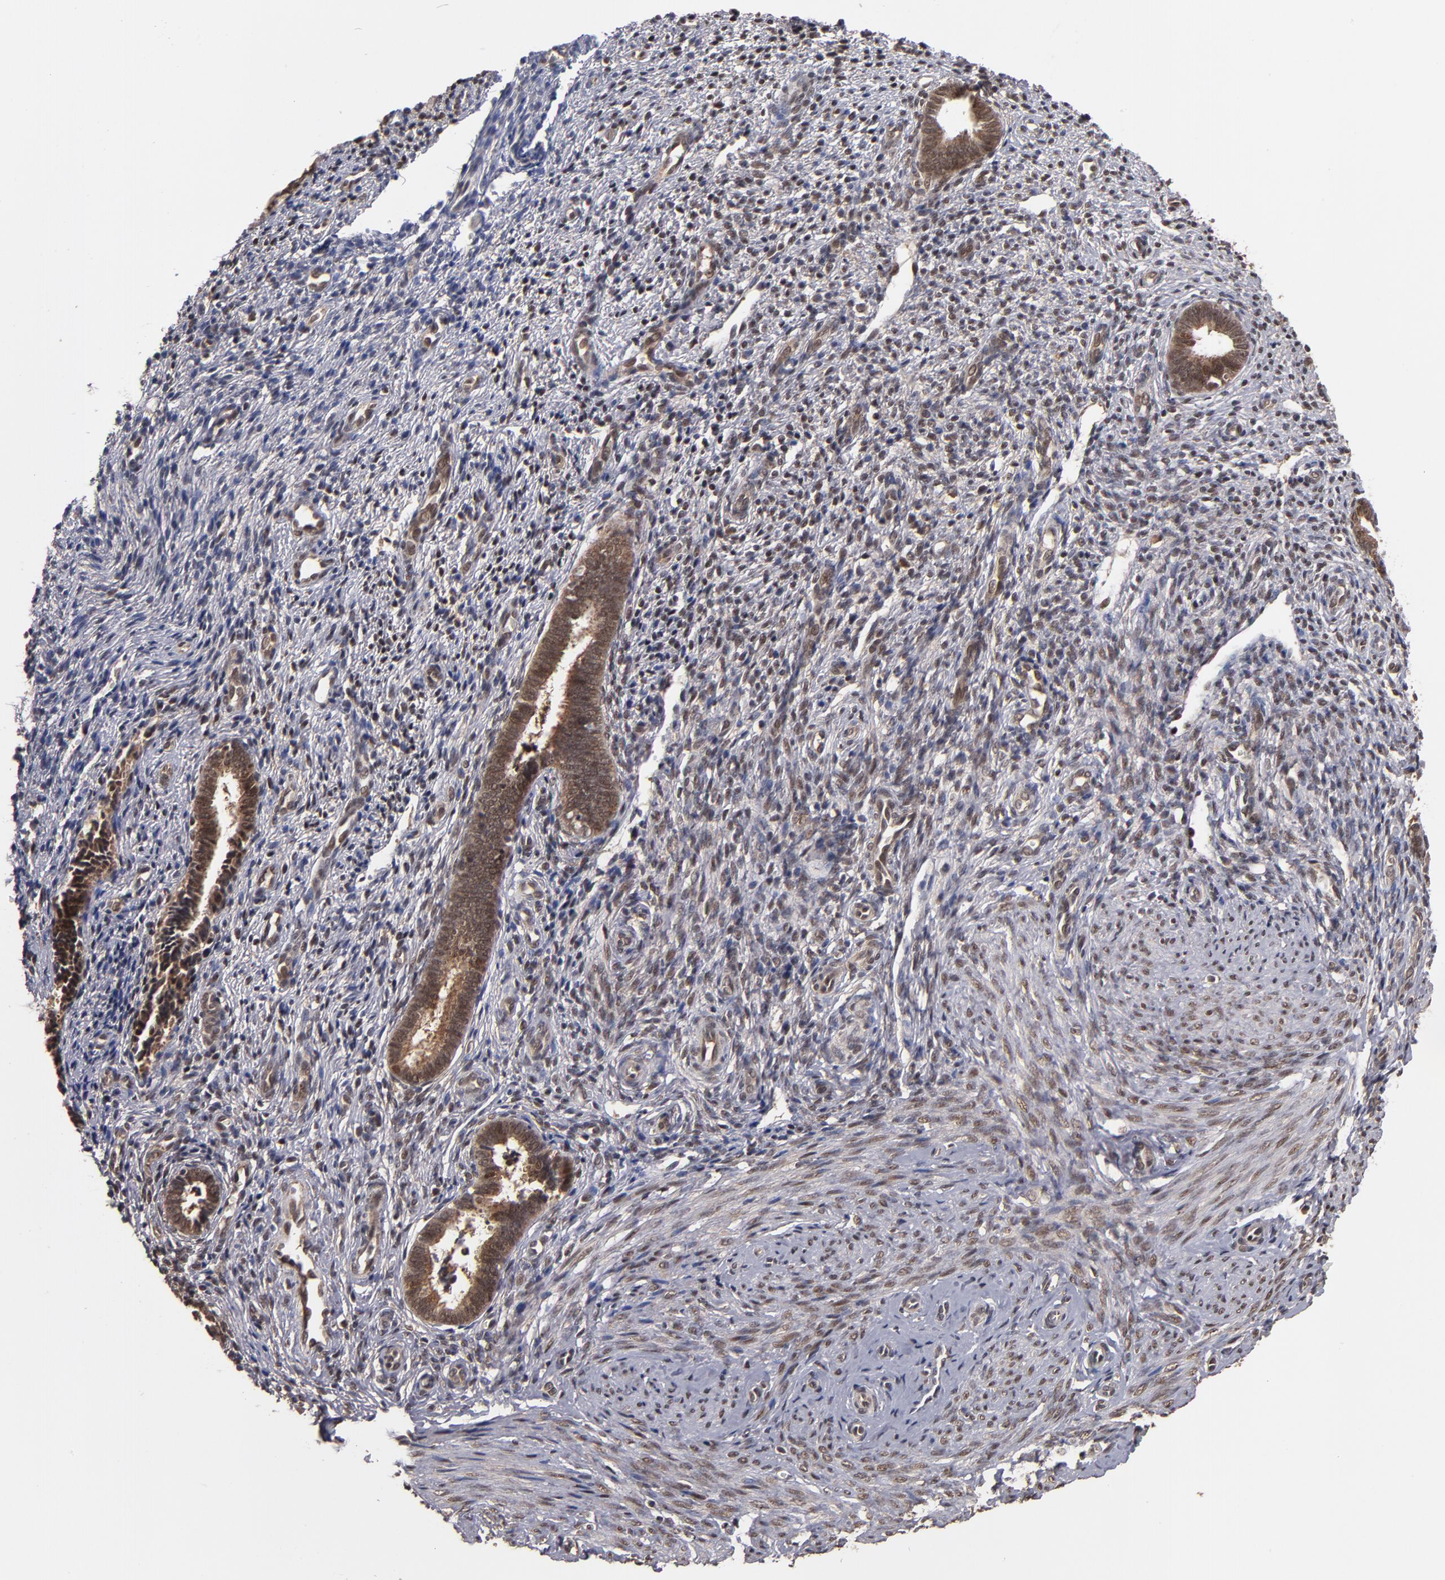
{"staining": {"intensity": "weak", "quantity": ">75%", "location": "nuclear"}, "tissue": "endometrium", "cell_type": "Cells in endometrial stroma", "image_type": "normal", "snomed": [{"axis": "morphology", "description": "Normal tissue, NOS"}, {"axis": "topography", "description": "Endometrium"}], "caption": "Immunohistochemistry (IHC) micrograph of benign human endometrium stained for a protein (brown), which demonstrates low levels of weak nuclear expression in approximately >75% of cells in endometrial stroma.", "gene": "CUL5", "patient": {"sex": "female", "age": 27}}